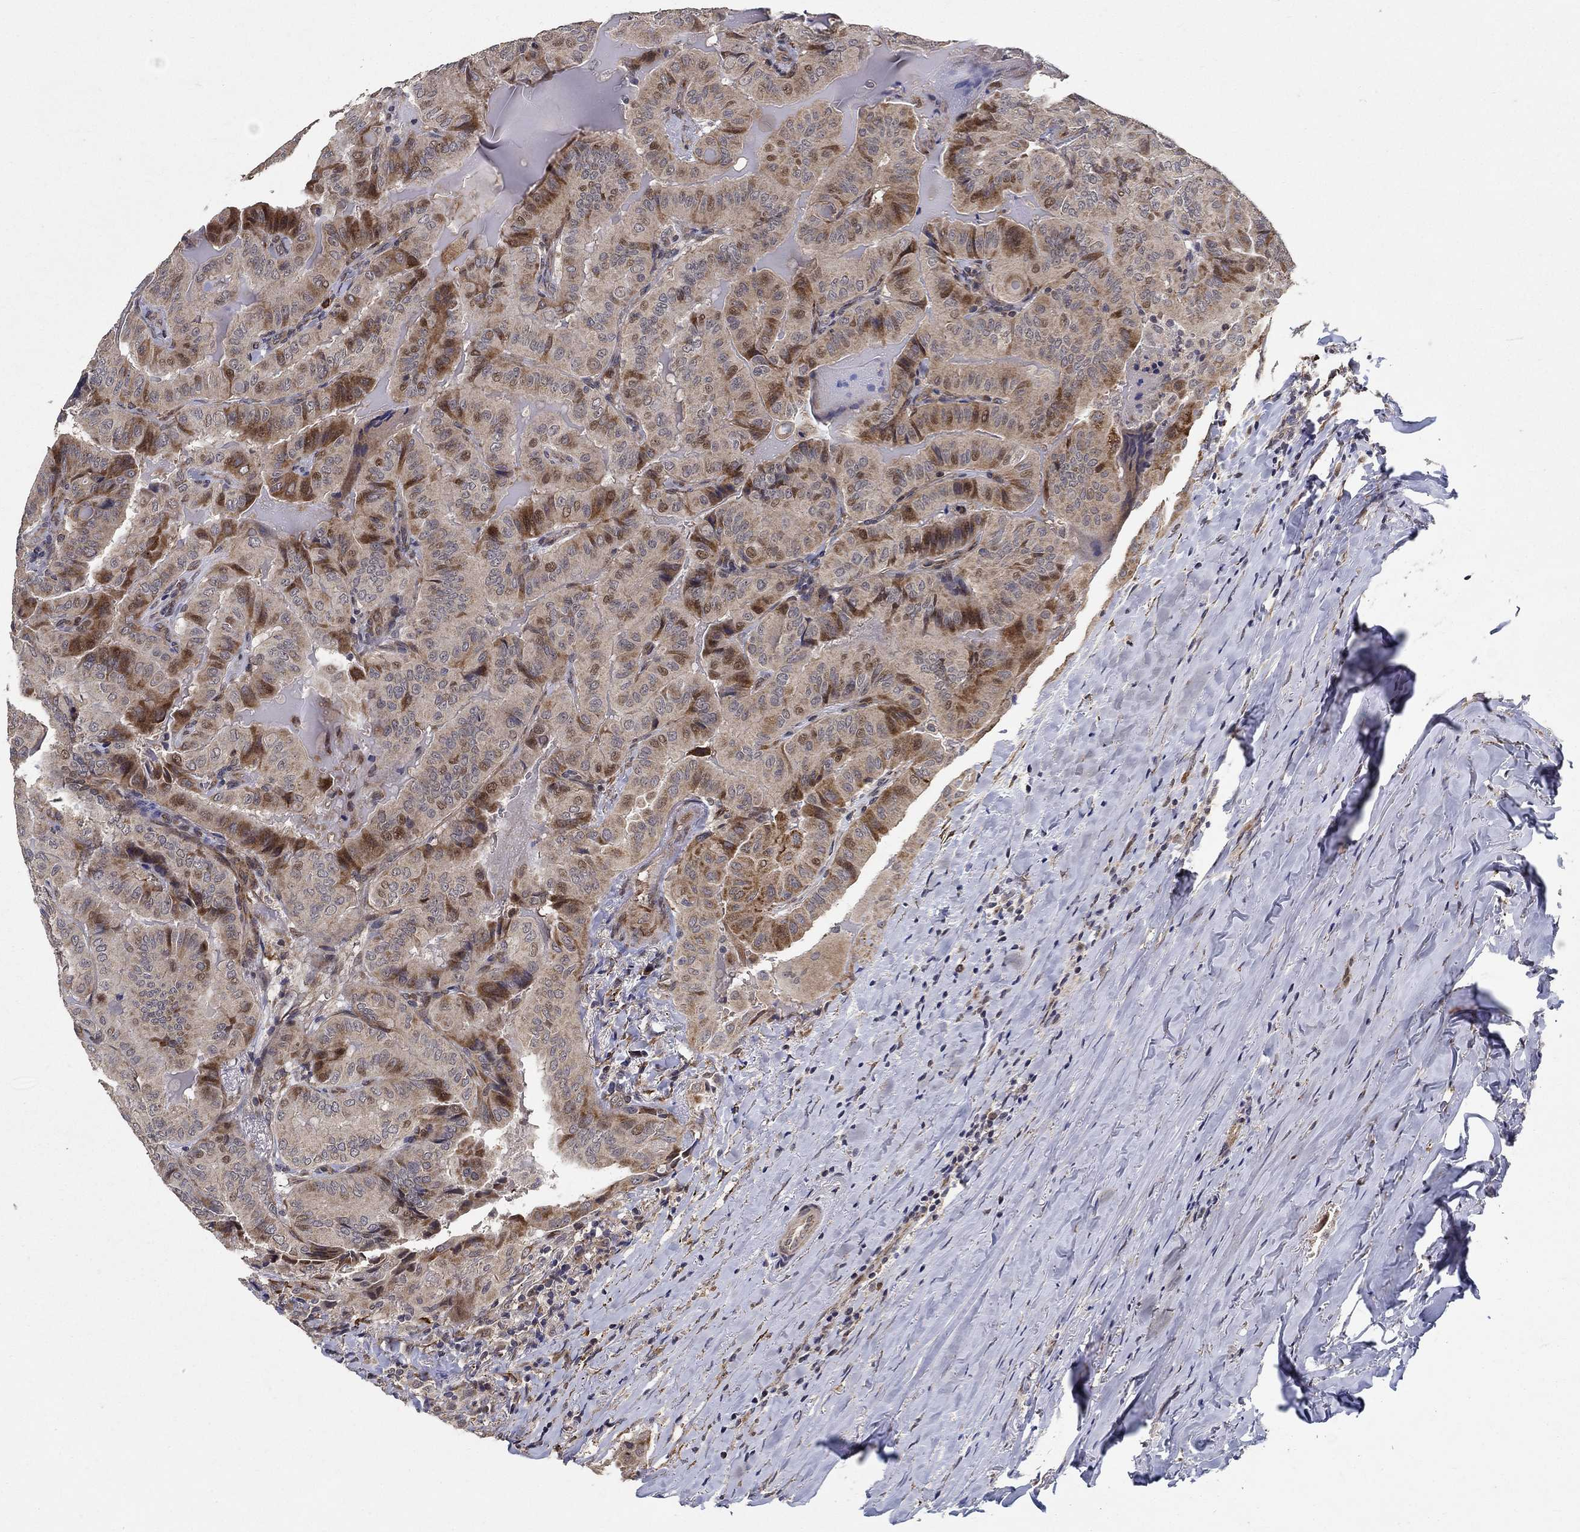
{"staining": {"intensity": "strong", "quantity": "25%-75%", "location": "cytoplasmic/membranous,nuclear"}, "tissue": "thyroid cancer", "cell_type": "Tumor cells", "image_type": "cancer", "snomed": [{"axis": "morphology", "description": "Papillary adenocarcinoma, NOS"}, {"axis": "topography", "description": "Thyroid gland"}], "caption": "The immunohistochemical stain labels strong cytoplasmic/membranous and nuclear staining in tumor cells of thyroid papillary adenocarcinoma tissue.", "gene": "ZNF594", "patient": {"sex": "female", "age": 68}}